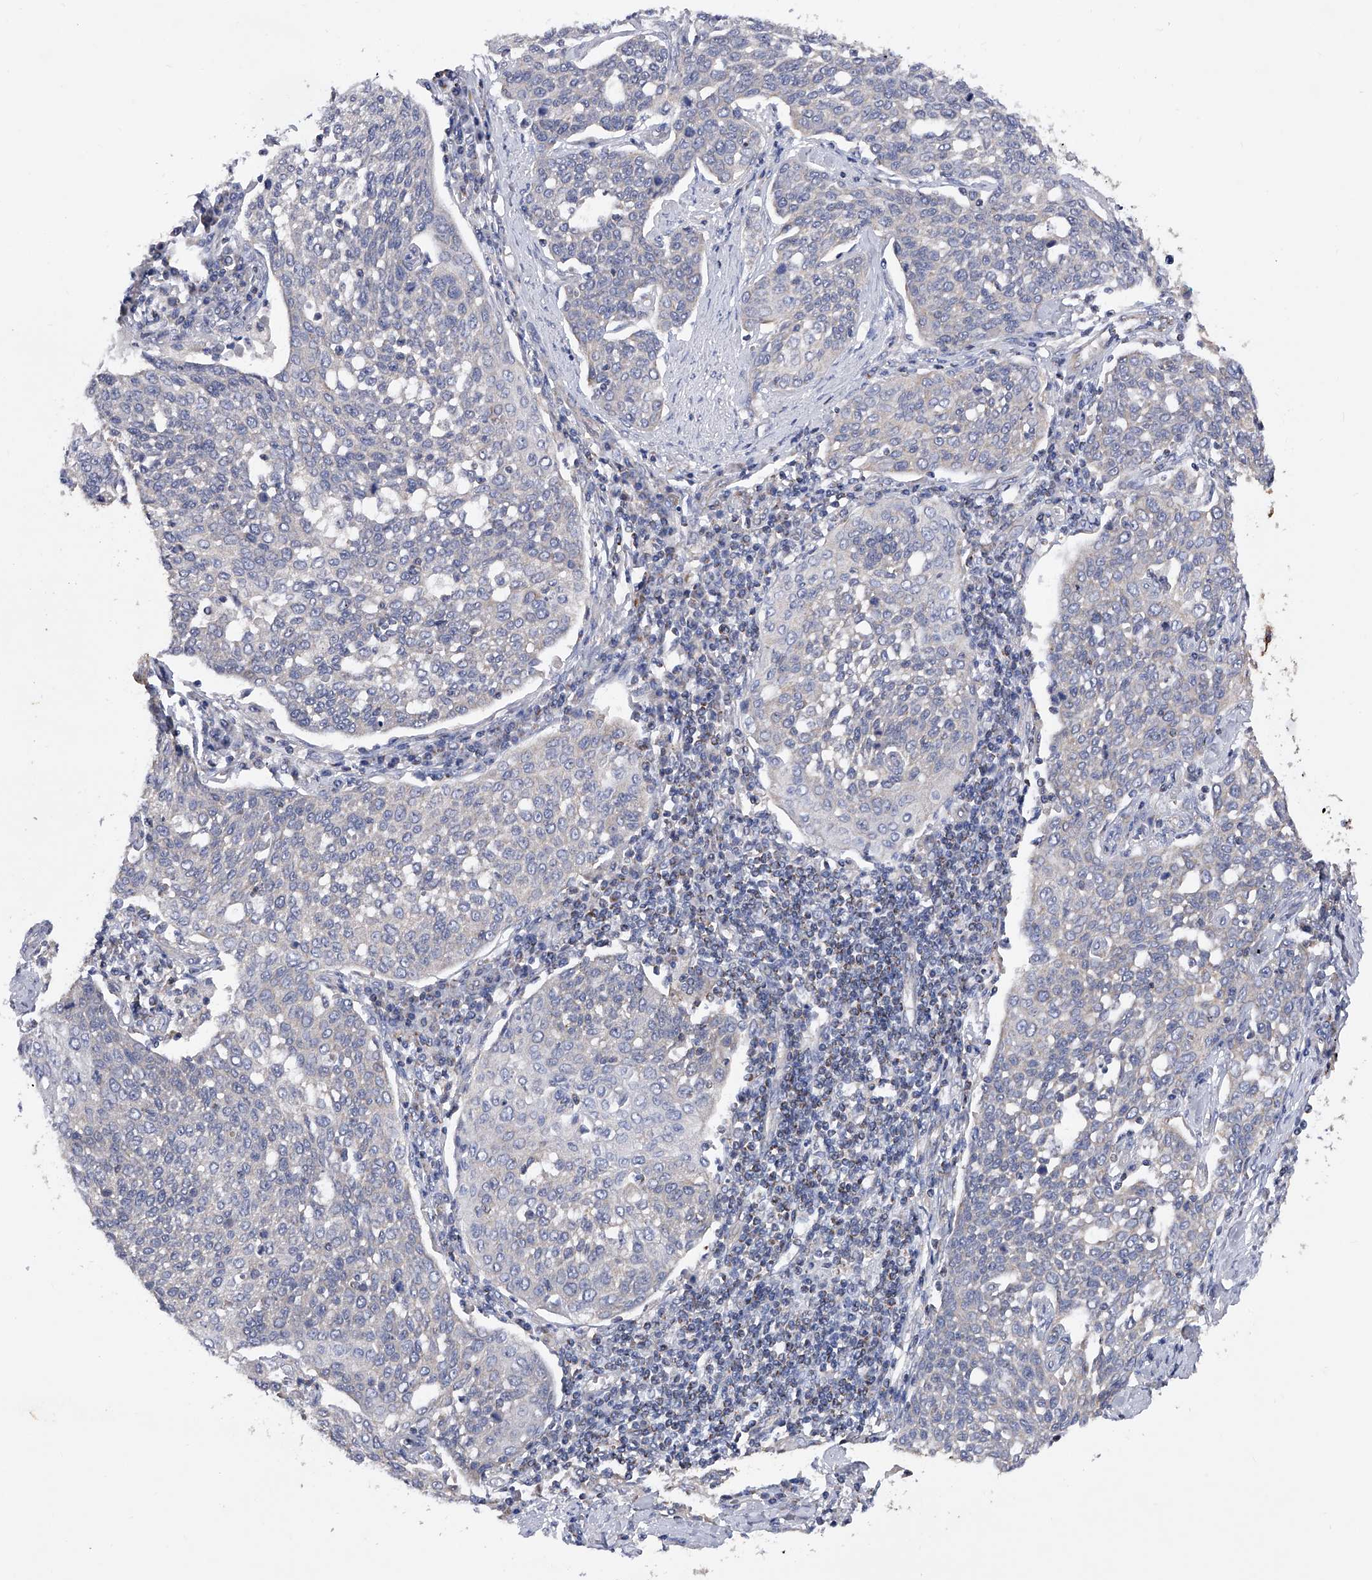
{"staining": {"intensity": "weak", "quantity": "<25%", "location": "cytoplasmic/membranous"}, "tissue": "cervical cancer", "cell_type": "Tumor cells", "image_type": "cancer", "snomed": [{"axis": "morphology", "description": "Squamous cell carcinoma, NOS"}, {"axis": "topography", "description": "Cervix"}], "caption": "A high-resolution photomicrograph shows IHC staining of cervical squamous cell carcinoma, which displays no significant expression in tumor cells. (DAB (3,3'-diaminobenzidine) IHC visualized using brightfield microscopy, high magnification).", "gene": "PDSS2", "patient": {"sex": "female", "age": 34}}